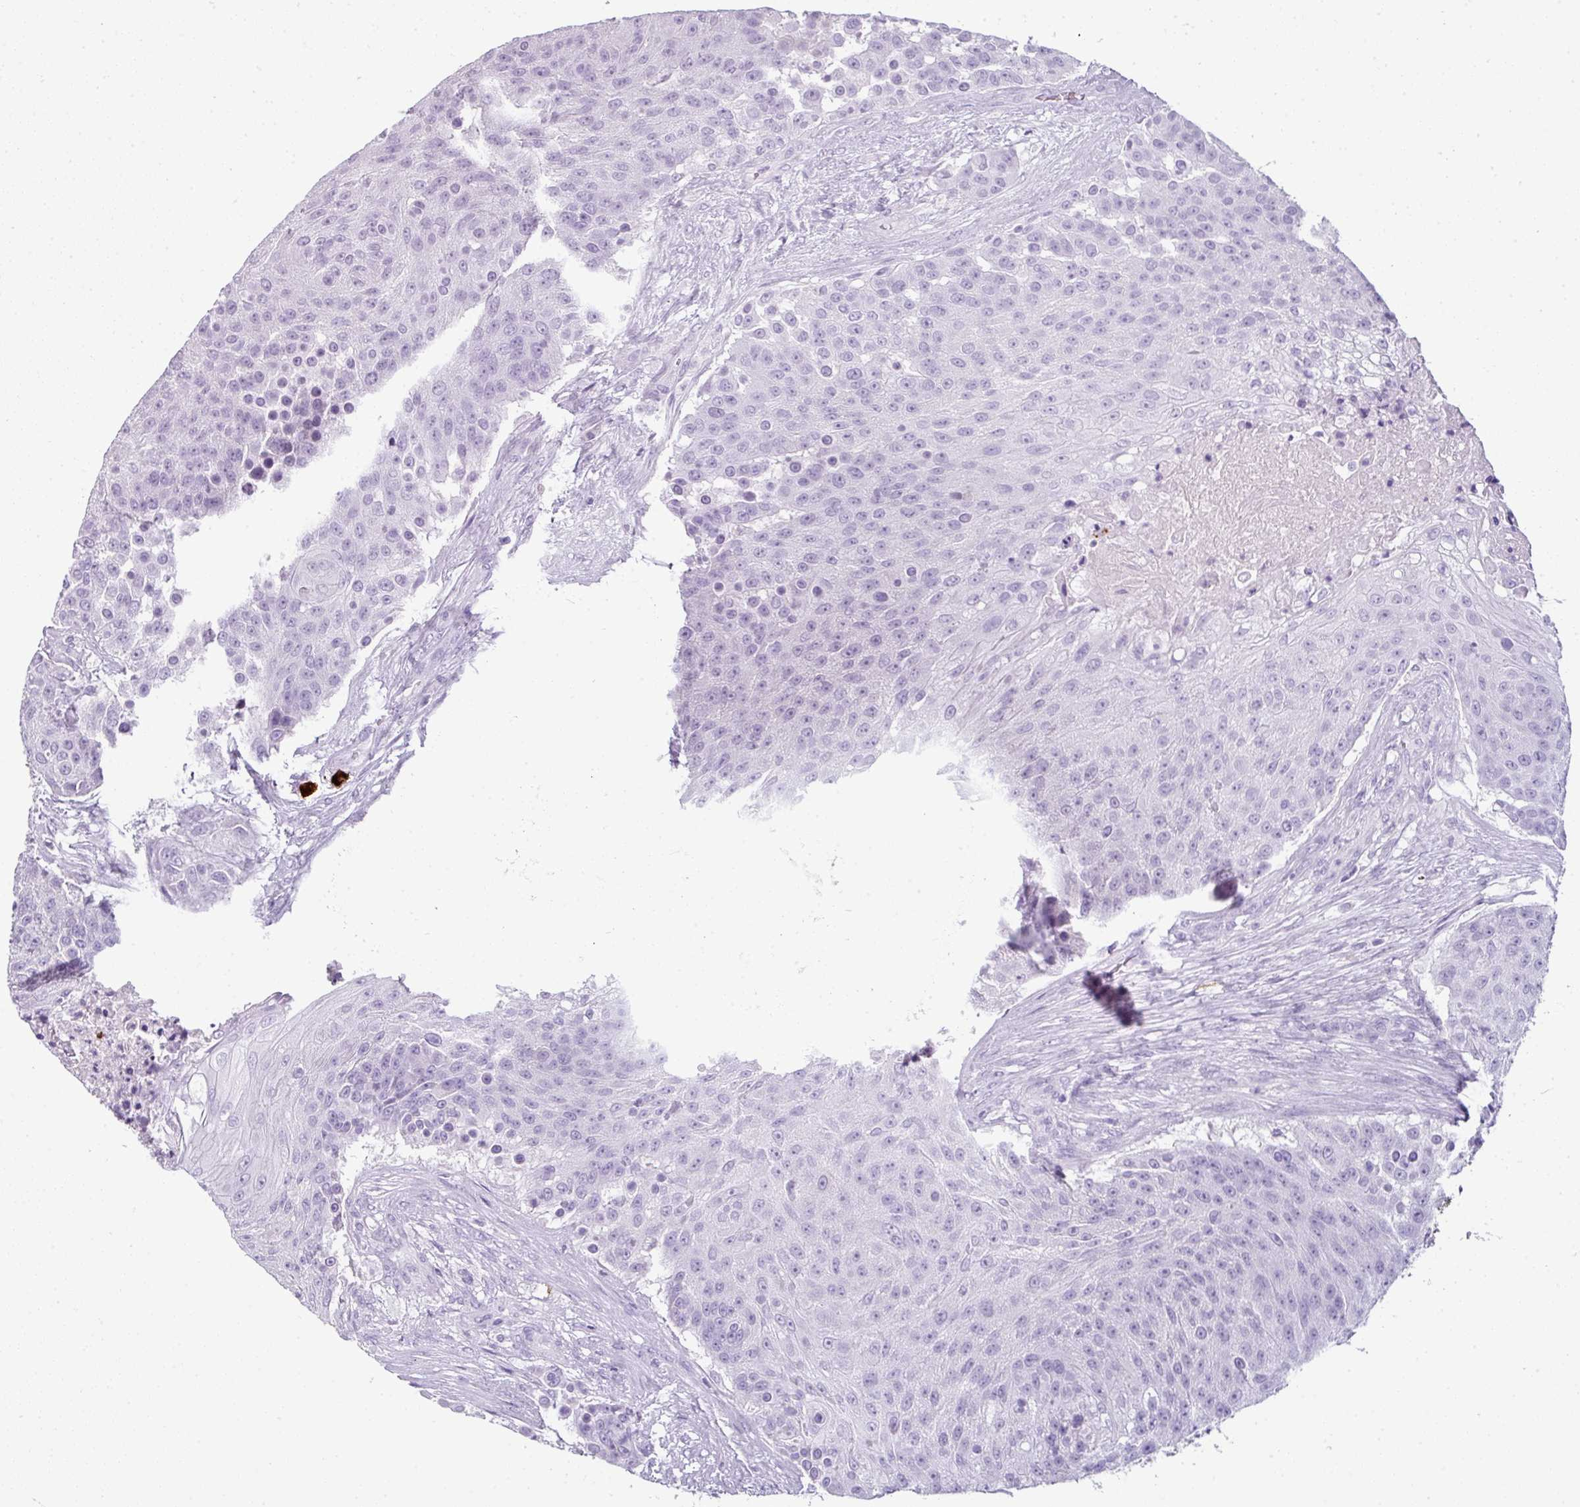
{"staining": {"intensity": "negative", "quantity": "none", "location": "none"}, "tissue": "urothelial cancer", "cell_type": "Tumor cells", "image_type": "cancer", "snomed": [{"axis": "morphology", "description": "Urothelial carcinoma, High grade"}, {"axis": "topography", "description": "Urinary bladder"}], "caption": "This is an immunohistochemistry (IHC) micrograph of human urothelial carcinoma (high-grade). There is no staining in tumor cells.", "gene": "CTSG", "patient": {"sex": "female", "age": 63}}